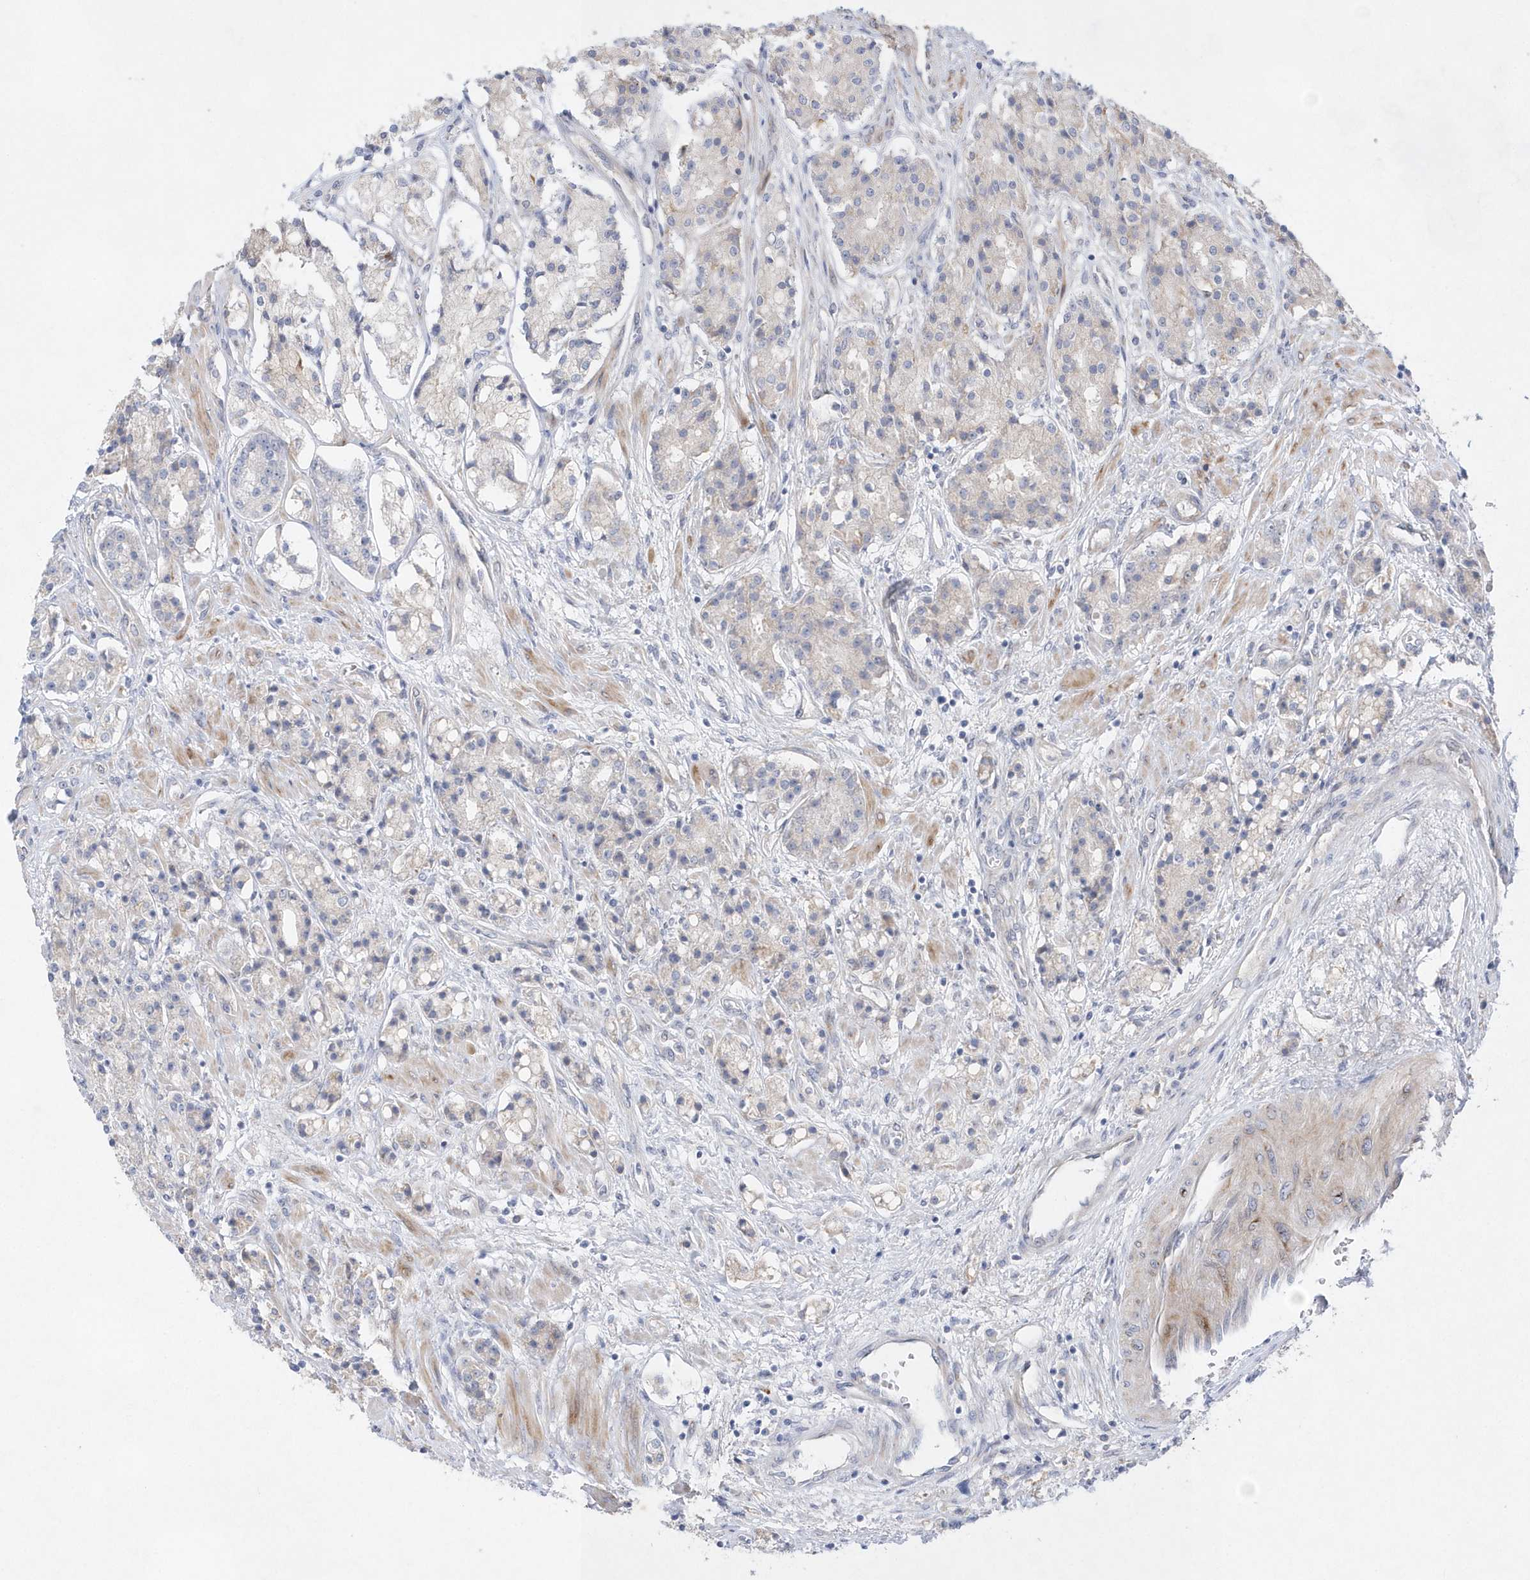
{"staining": {"intensity": "negative", "quantity": "none", "location": "none"}, "tissue": "prostate cancer", "cell_type": "Tumor cells", "image_type": "cancer", "snomed": [{"axis": "morphology", "description": "Adenocarcinoma, High grade"}, {"axis": "topography", "description": "Prostate"}], "caption": "High power microscopy histopathology image of an immunohistochemistry histopathology image of prostate cancer (high-grade adenocarcinoma), revealing no significant expression in tumor cells.", "gene": "TMEM132B", "patient": {"sex": "male", "age": 60}}